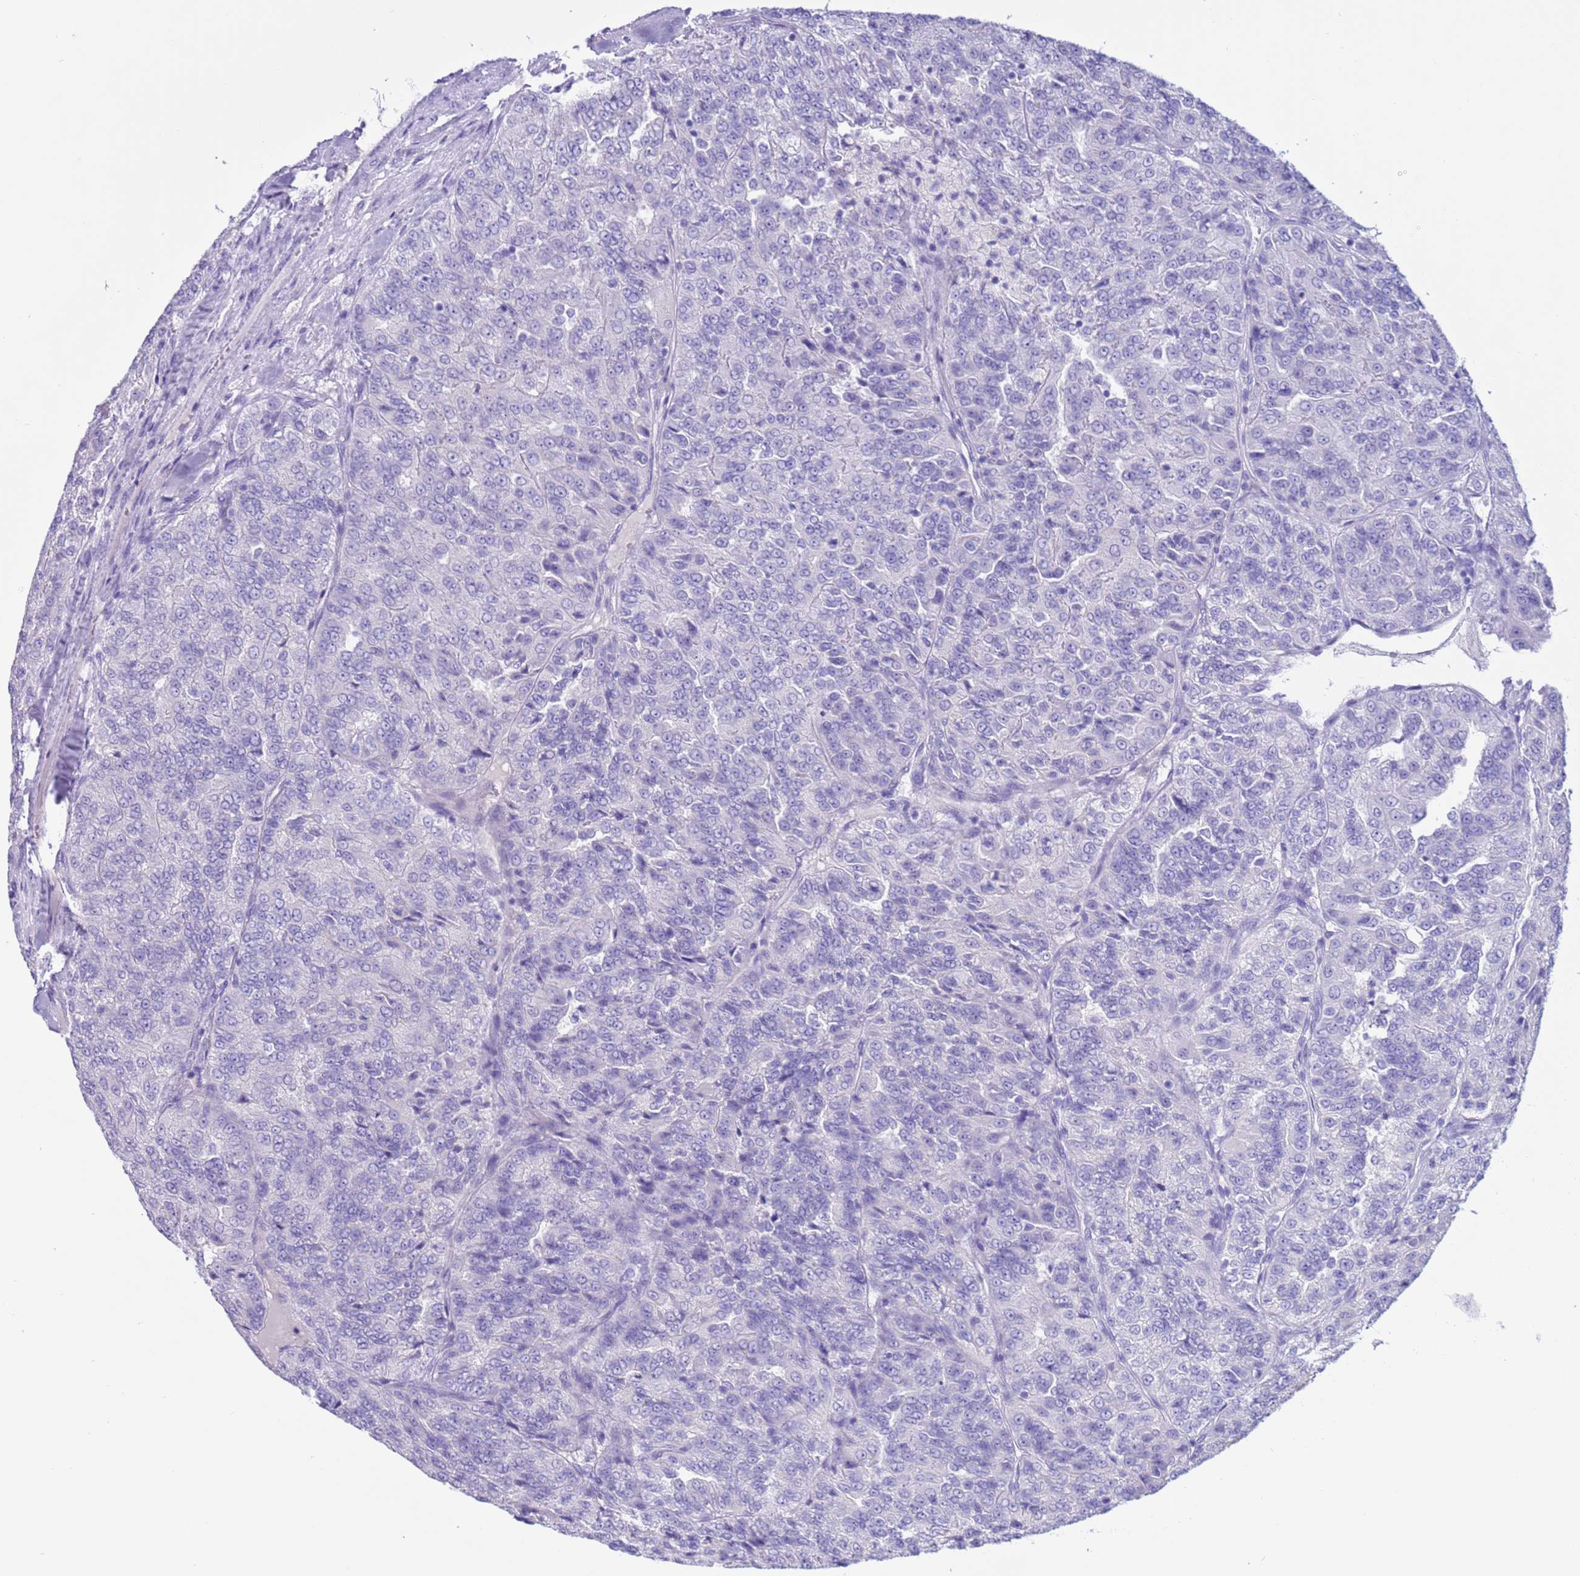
{"staining": {"intensity": "negative", "quantity": "none", "location": "none"}, "tissue": "renal cancer", "cell_type": "Tumor cells", "image_type": "cancer", "snomed": [{"axis": "morphology", "description": "Adenocarcinoma, NOS"}, {"axis": "topography", "description": "Kidney"}], "caption": "Protein analysis of adenocarcinoma (renal) shows no significant staining in tumor cells.", "gene": "CPB1", "patient": {"sex": "female", "age": 63}}